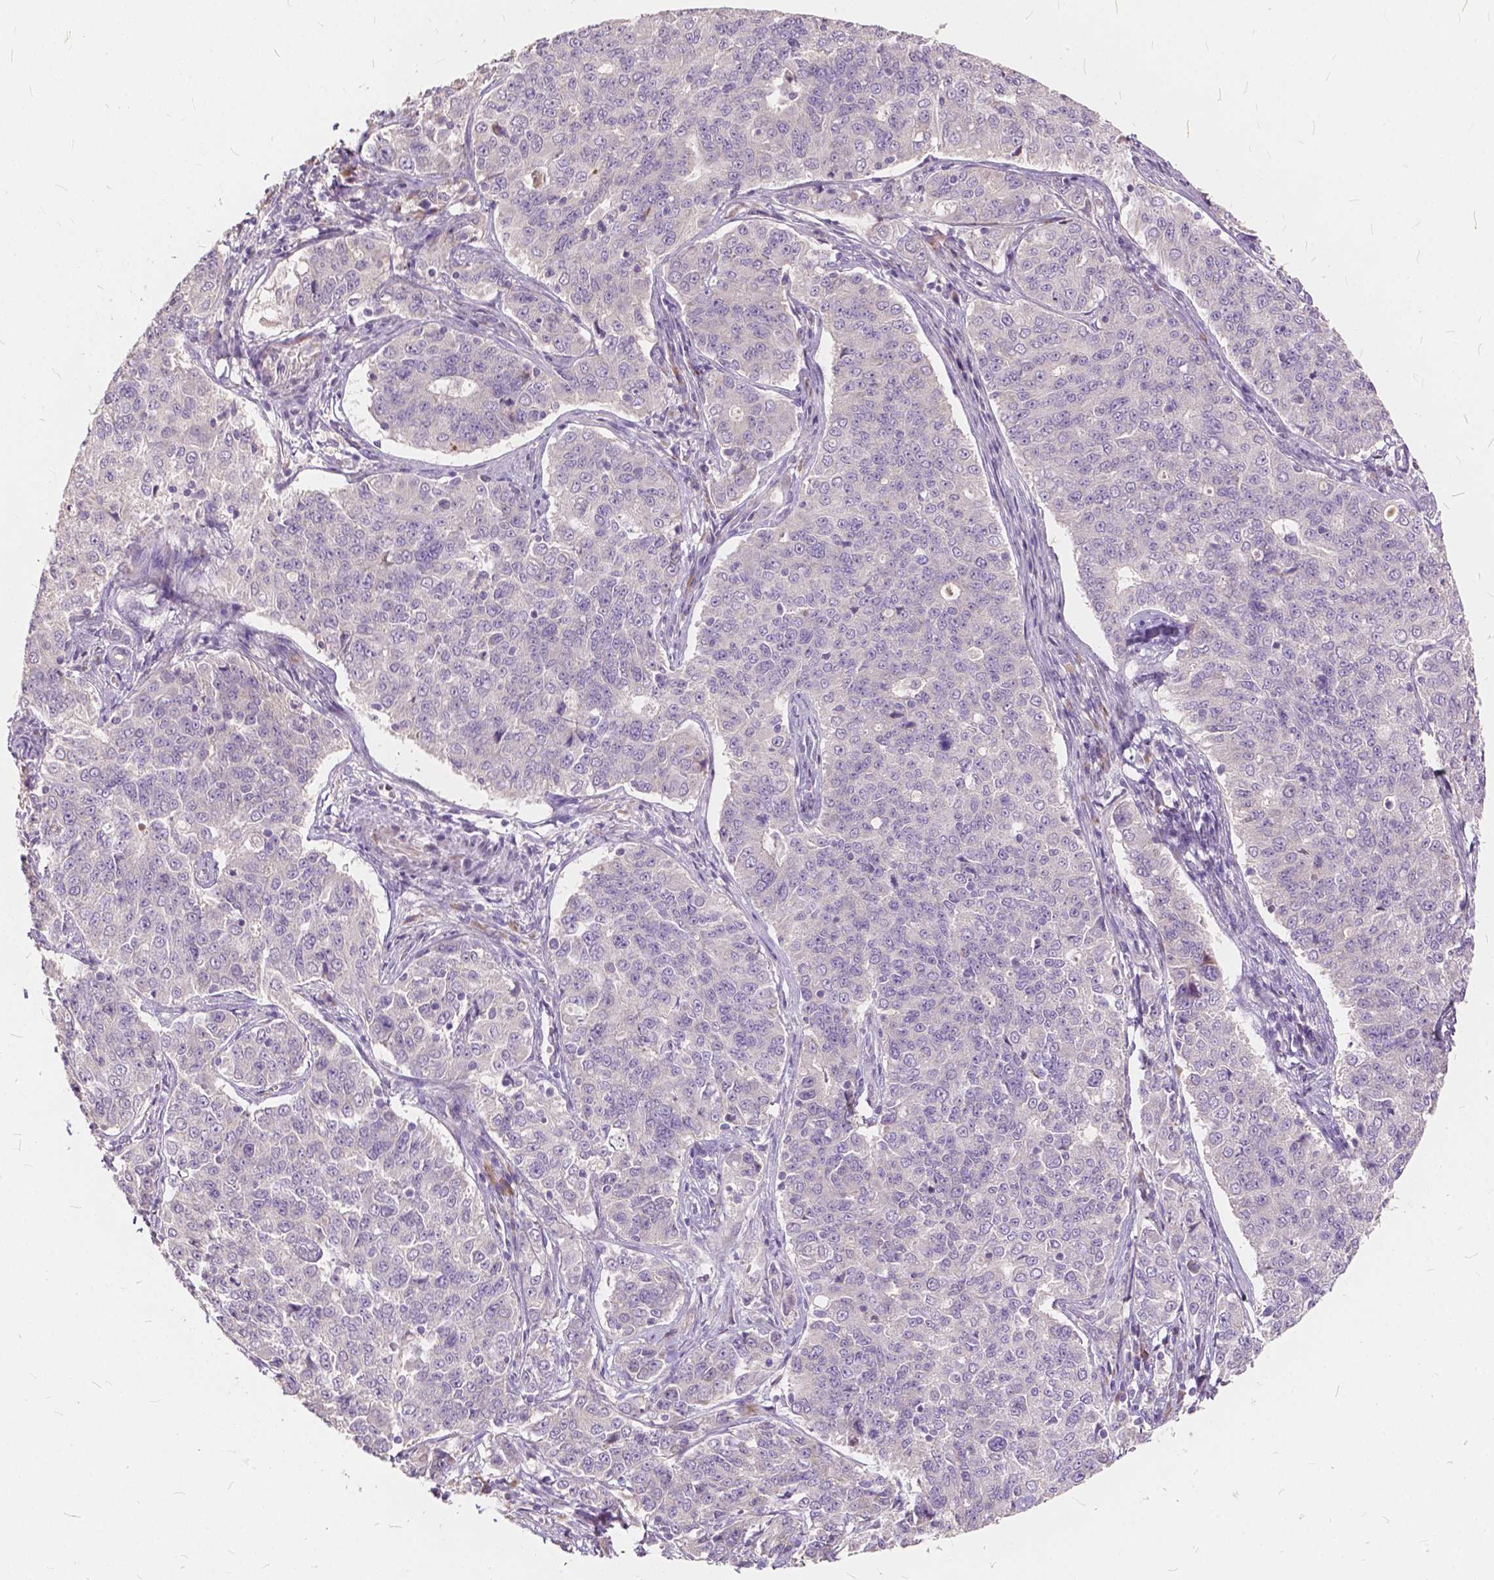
{"staining": {"intensity": "negative", "quantity": "none", "location": "none"}, "tissue": "endometrial cancer", "cell_type": "Tumor cells", "image_type": "cancer", "snomed": [{"axis": "morphology", "description": "Adenocarcinoma, NOS"}, {"axis": "topography", "description": "Endometrium"}], "caption": "Protein analysis of adenocarcinoma (endometrial) shows no significant expression in tumor cells.", "gene": "SLC7A8", "patient": {"sex": "female", "age": 43}}